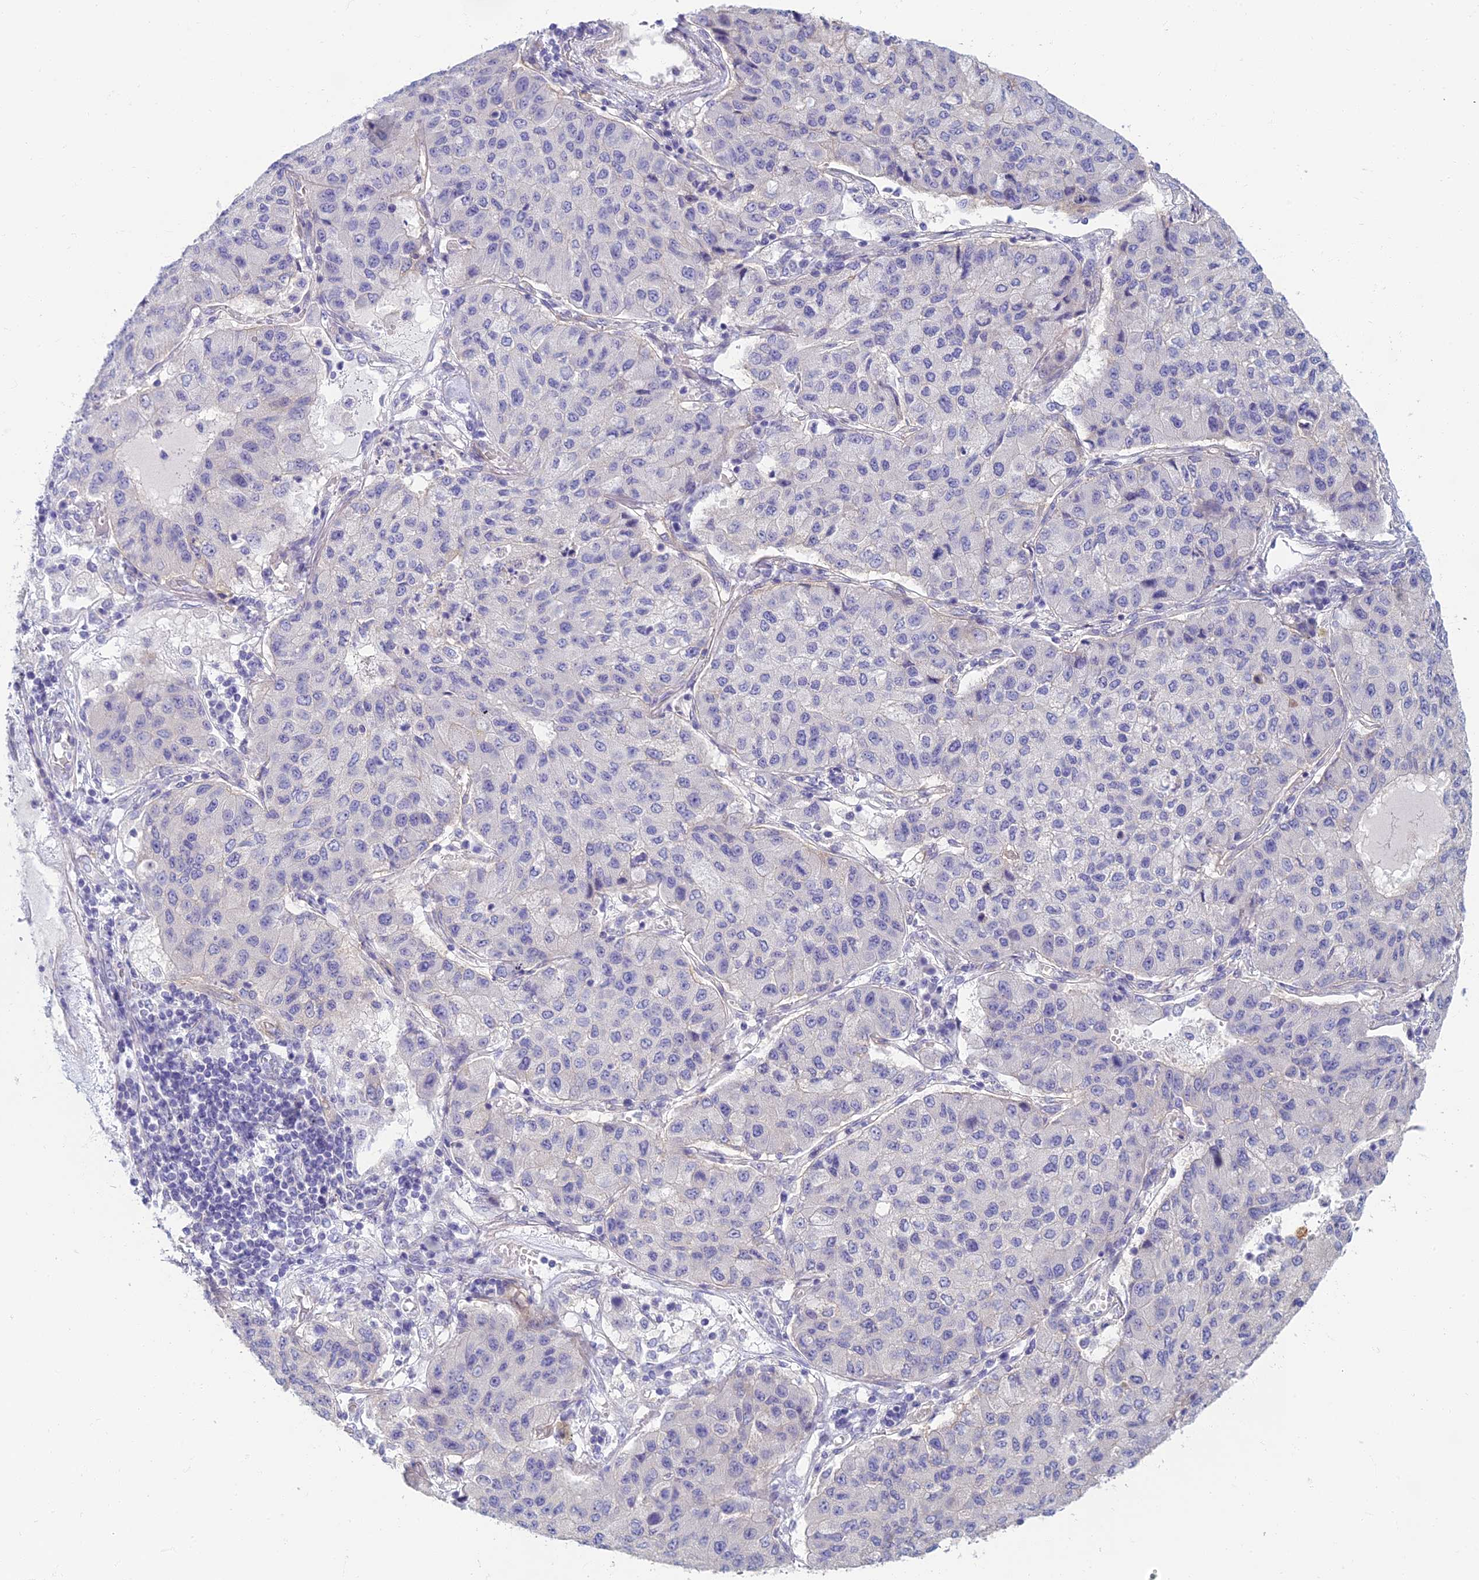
{"staining": {"intensity": "negative", "quantity": "none", "location": "none"}, "tissue": "lung cancer", "cell_type": "Tumor cells", "image_type": "cancer", "snomed": [{"axis": "morphology", "description": "Squamous cell carcinoma, NOS"}, {"axis": "topography", "description": "Lung"}], "caption": "DAB immunohistochemical staining of human lung cancer (squamous cell carcinoma) shows no significant staining in tumor cells. (Brightfield microscopy of DAB (3,3'-diaminobenzidine) IHC at high magnification).", "gene": "NEURL1", "patient": {"sex": "male", "age": 74}}